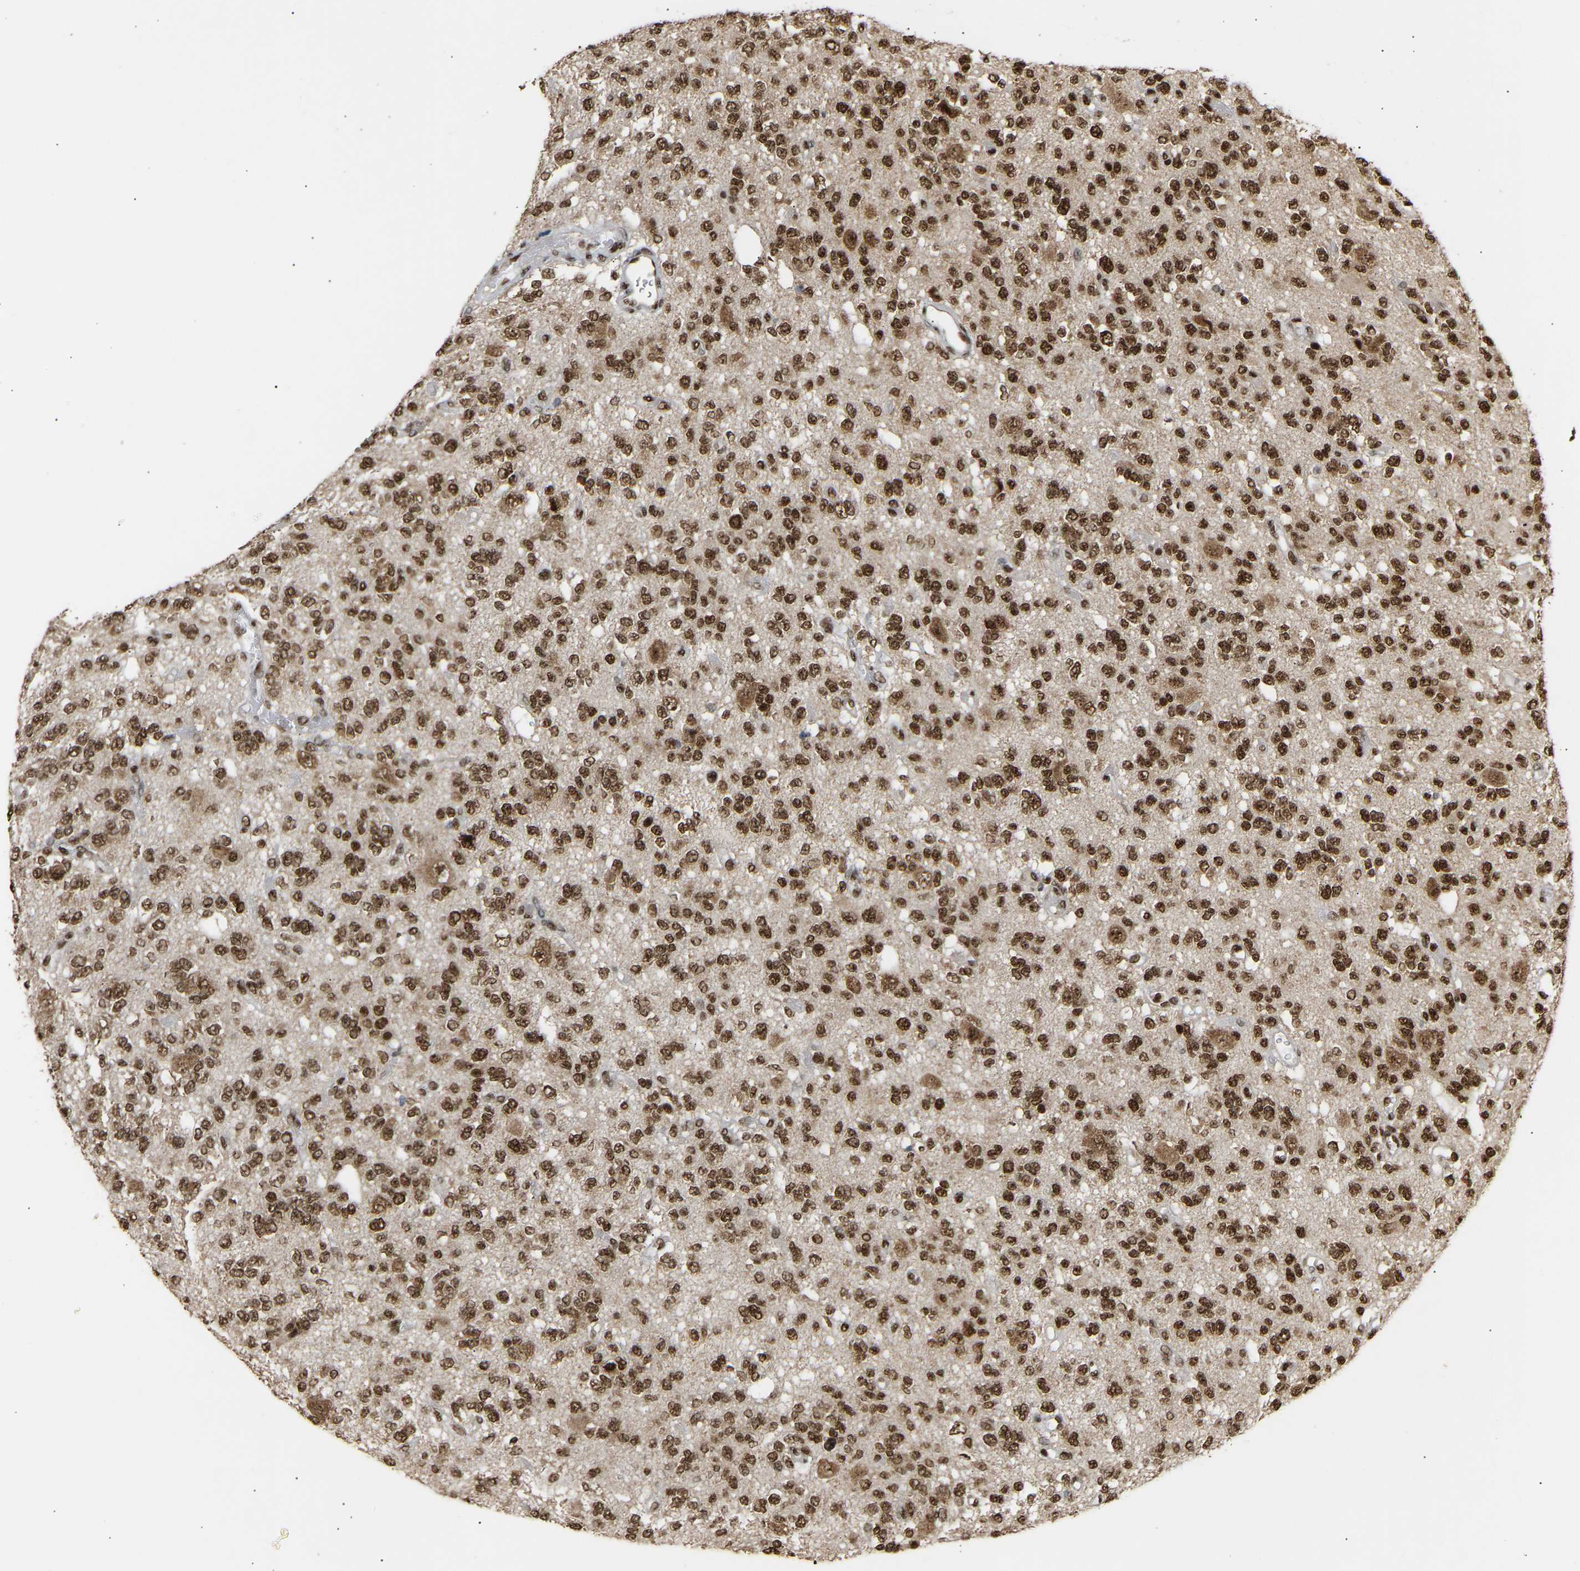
{"staining": {"intensity": "moderate", "quantity": ">75%", "location": "nuclear"}, "tissue": "glioma", "cell_type": "Tumor cells", "image_type": "cancer", "snomed": [{"axis": "morphology", "description": "Glioma, malignant, Low grade"}, {"axis": "topography", "description": "Brain"}], "caption": "Moderate nuclear expression is seen in approximately >75% of tumor cells in glioma. The protein of interest is stained brown, and the nuclei are stained in blue (DAB IHC with brightfield microscopy, high magnification).", "gene": "ALYREF", "patient": {"sex": "male", "age": 38}}